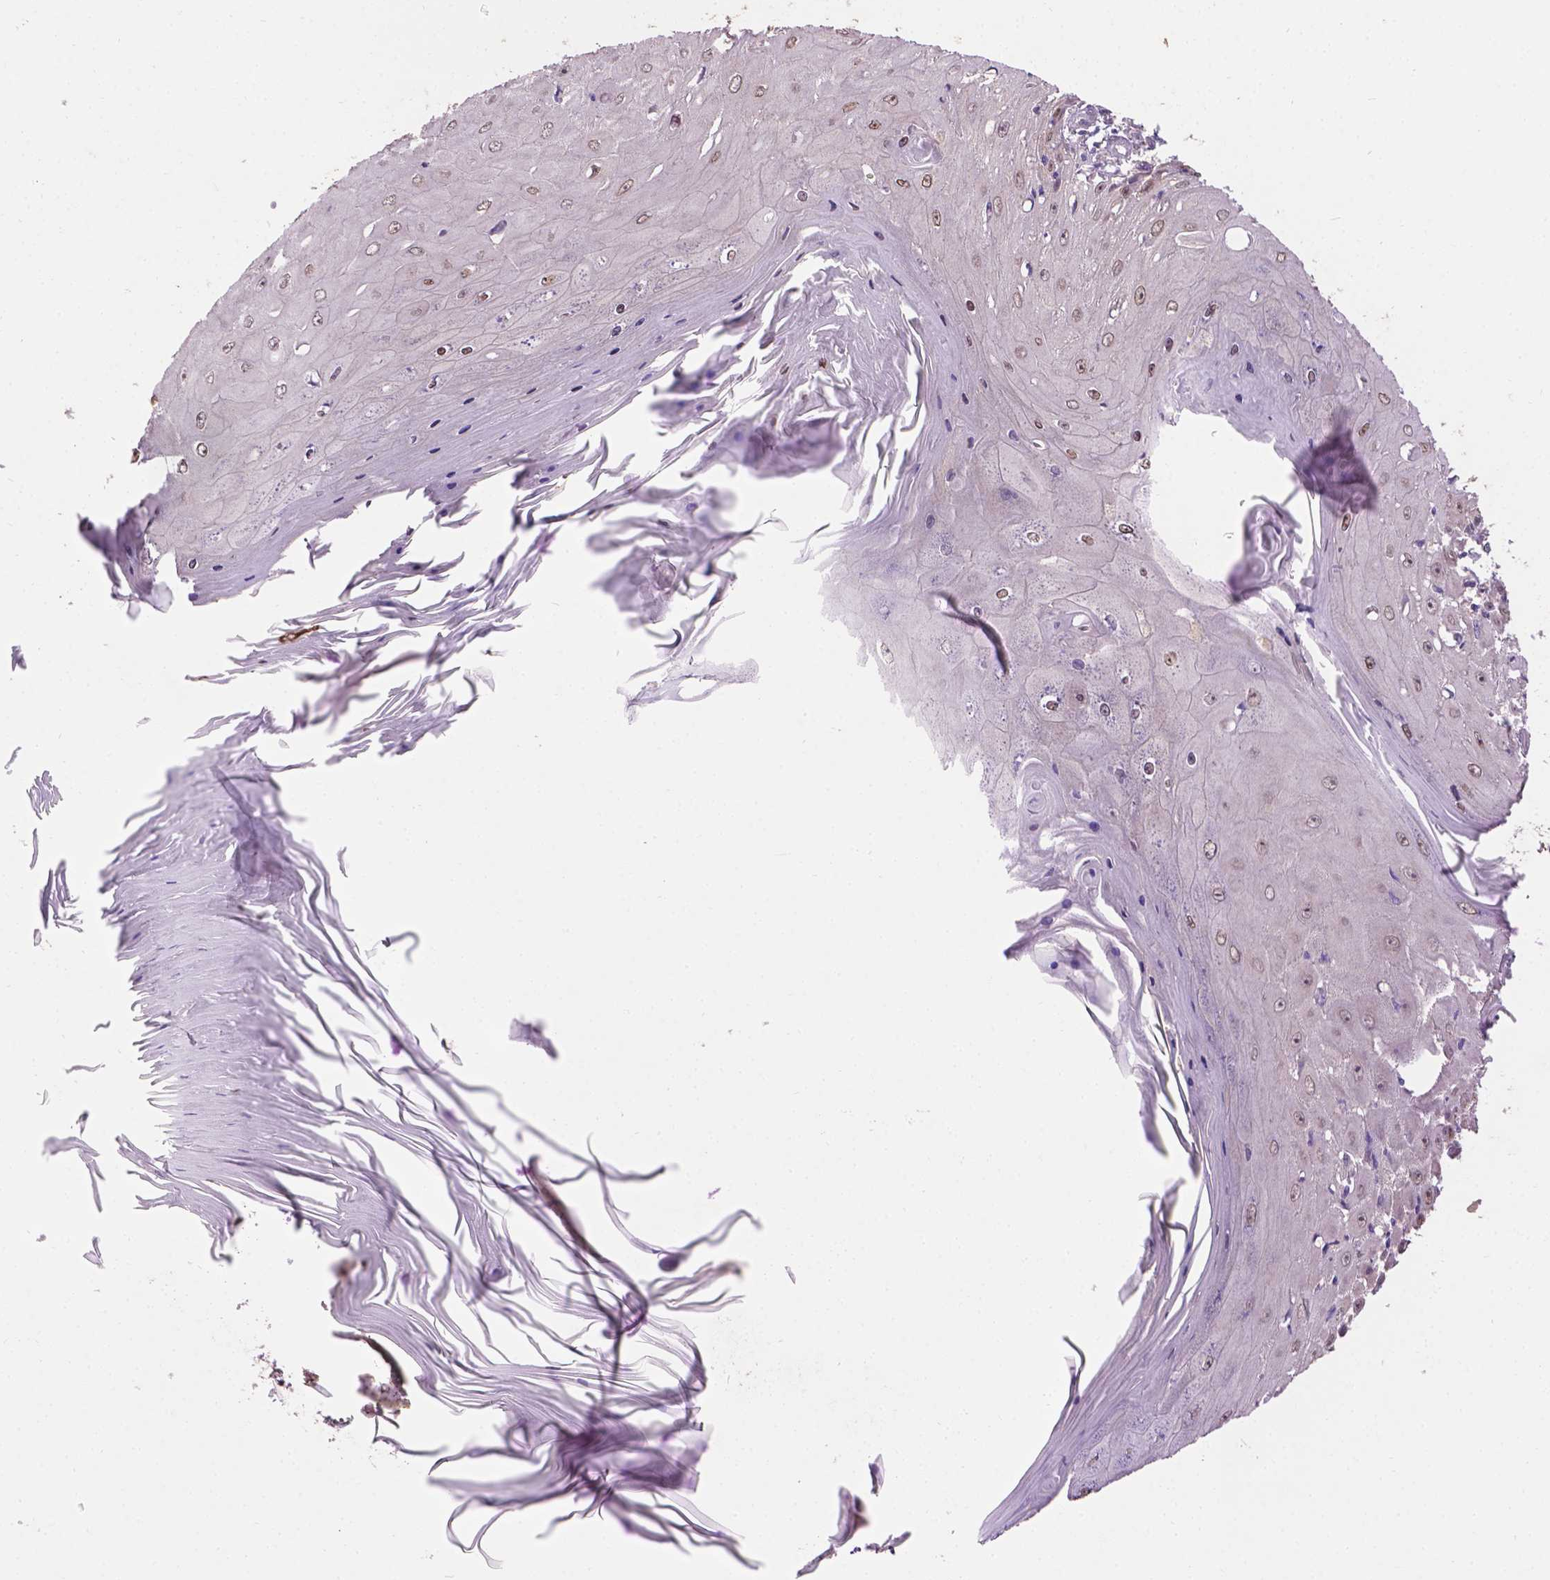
{"staining": {"intensity": "weak", "quantity": ">75%", "location": "nuclear"}, "tissue": "skin cancer", "cell_type": "Tumor cells", "image_type": "cancer", "snomed": [{"axis": "morphology", "description": "Squamous cell carcinoma, NOS"}, {"axis": "topography", "description": "Skin"}], "caption": "Immunohistochemistry (IHC) photomicrograph of human skin cancer stained for a protein (brown), which demonstrates low levels of weak nuclear expression in approximately >75% of tumor cells.", "gene": "IRF6", "patient": {"sex": "female", "age": 73}}